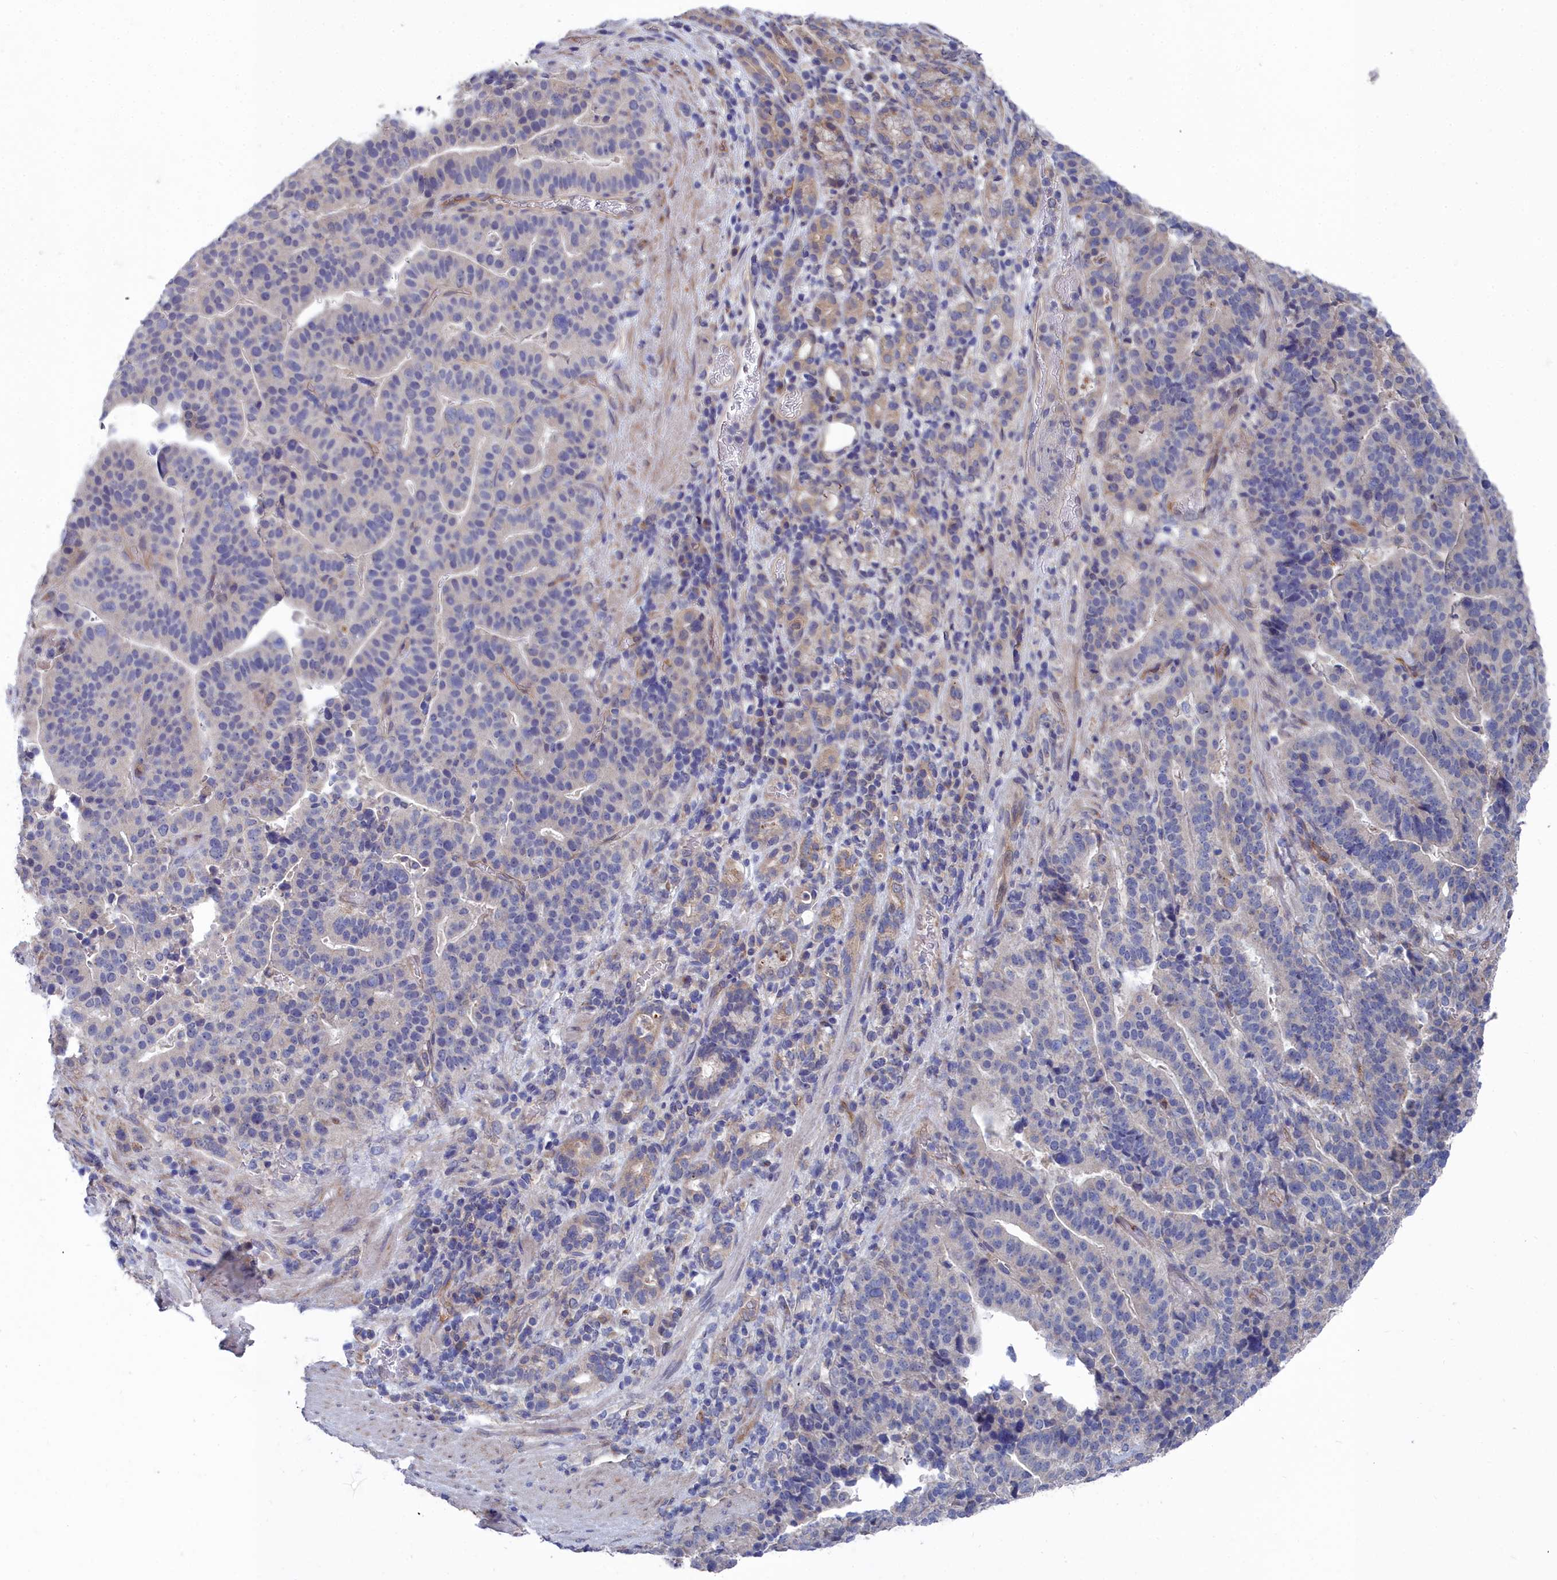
{"staining": {"intensity": "negative", "quantity": "none", "location": "none"}, "tissue": "stomach cancer", "cell_type": "Tumor cells", "image_type": "cancer", "snomed": [{"axis": "morphology", "description": "Adenocarcinoma, NOS"}, {"axis": "topography", "description": "Stomach"}], "caption": "IHC image of stomach cancer stained for a protein (brown), which shows no staining in tumor cells. (DAB immunohistochemistry (IHC) with hematoxylin counter stain).", "gene": "RDX", "patient": {"sex": "male", "age": 48}}